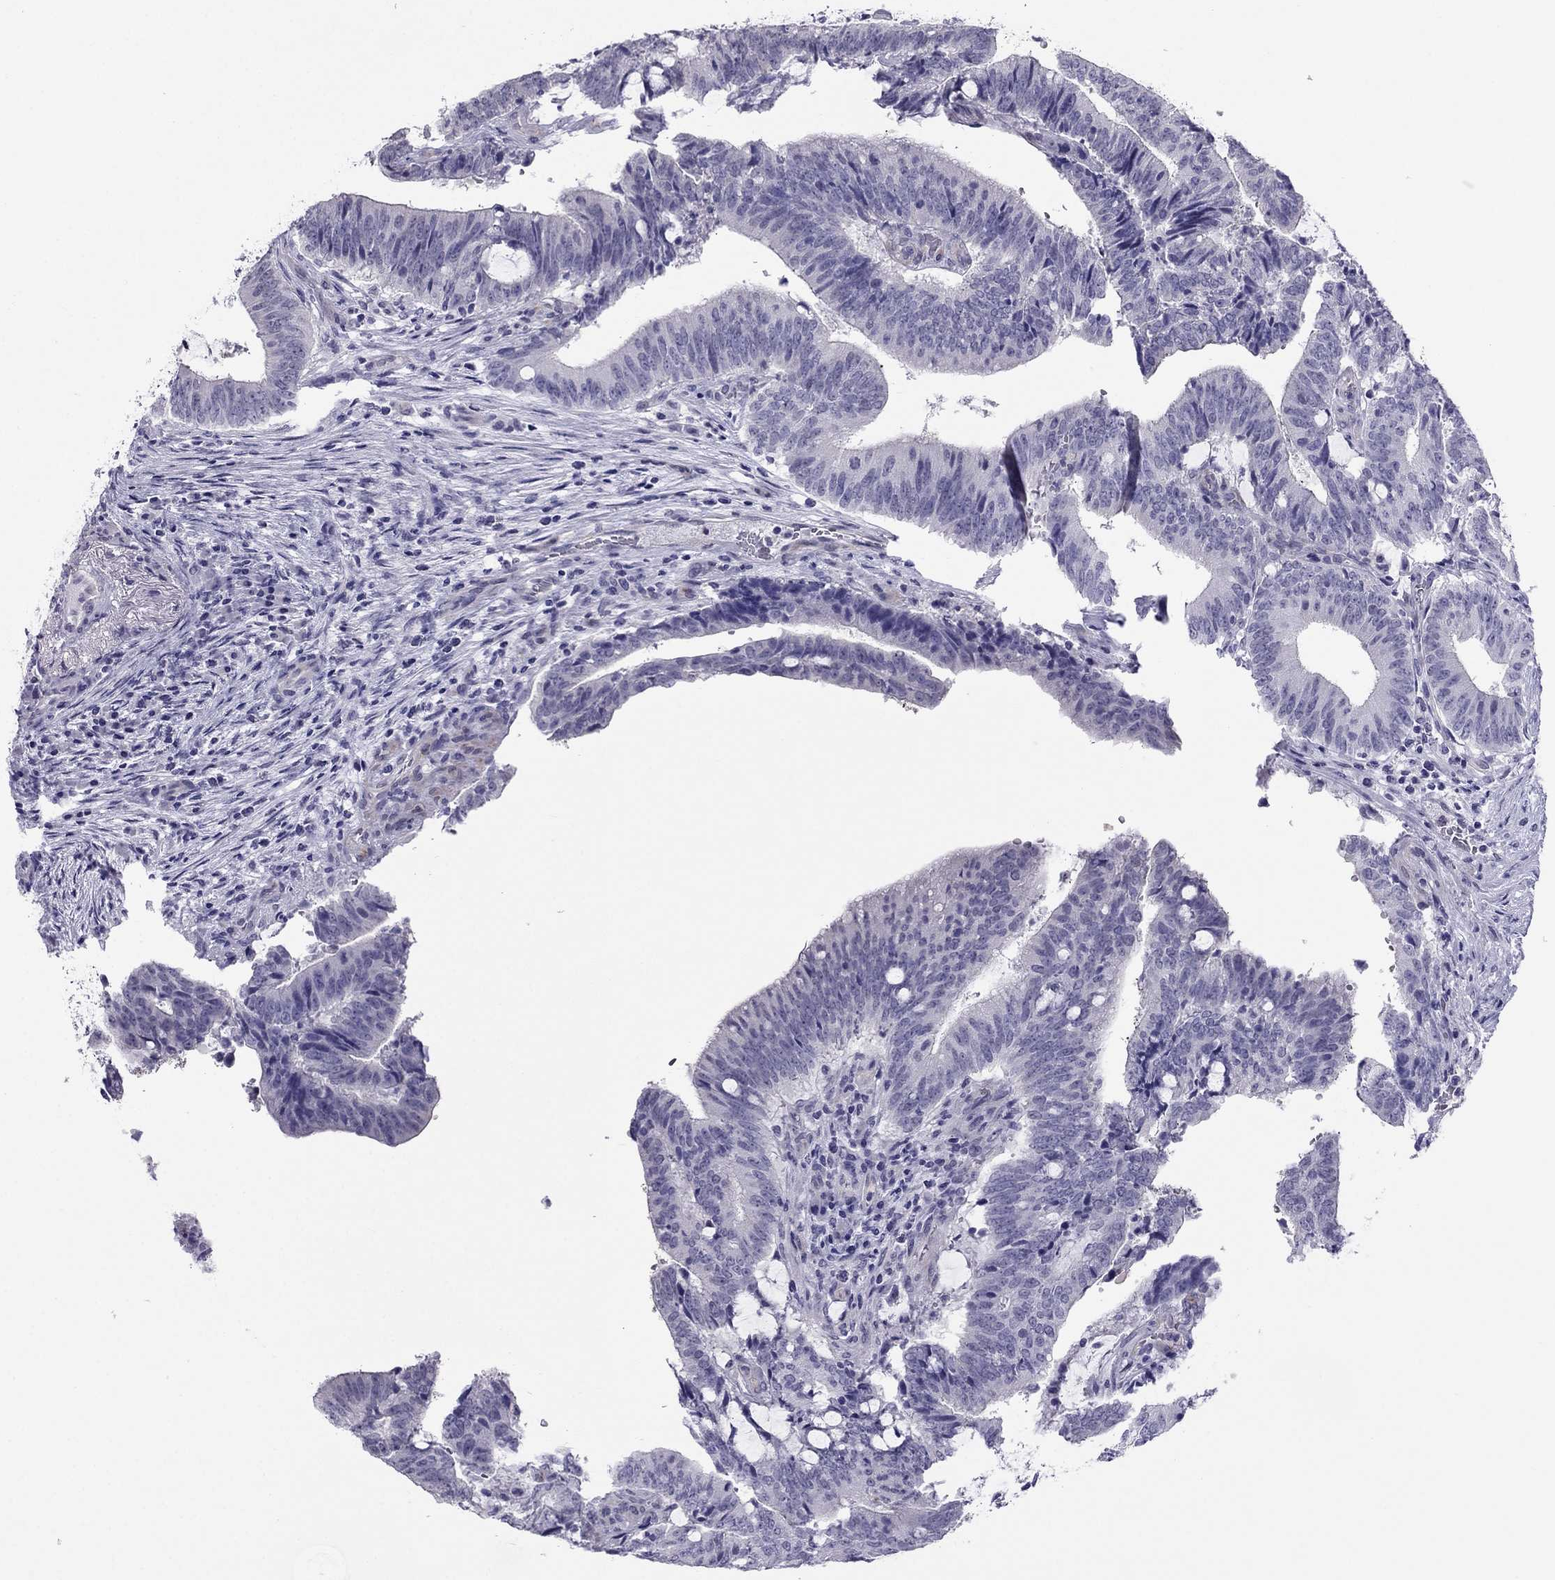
{"staining": {"intensity": "negative", "quantity": "none", "location": "none"}, "tissue": "colorectal cancer", "cell_type": "Tumor cells", "image_type": "cancer", "snomed": [{"axis": "morphology", "description": "Adenocarcinoma, NOS"}, {"axis": "topography", "description": "Colon"}], "caption": "This is an immunohistochemistry (IHC) photomicrograph of human colorectal cancer (adenocarcinoma). There is no expression in tumor cells.", "gene": "CROCC2", "patient": {"sex": "female", "age": 43}}